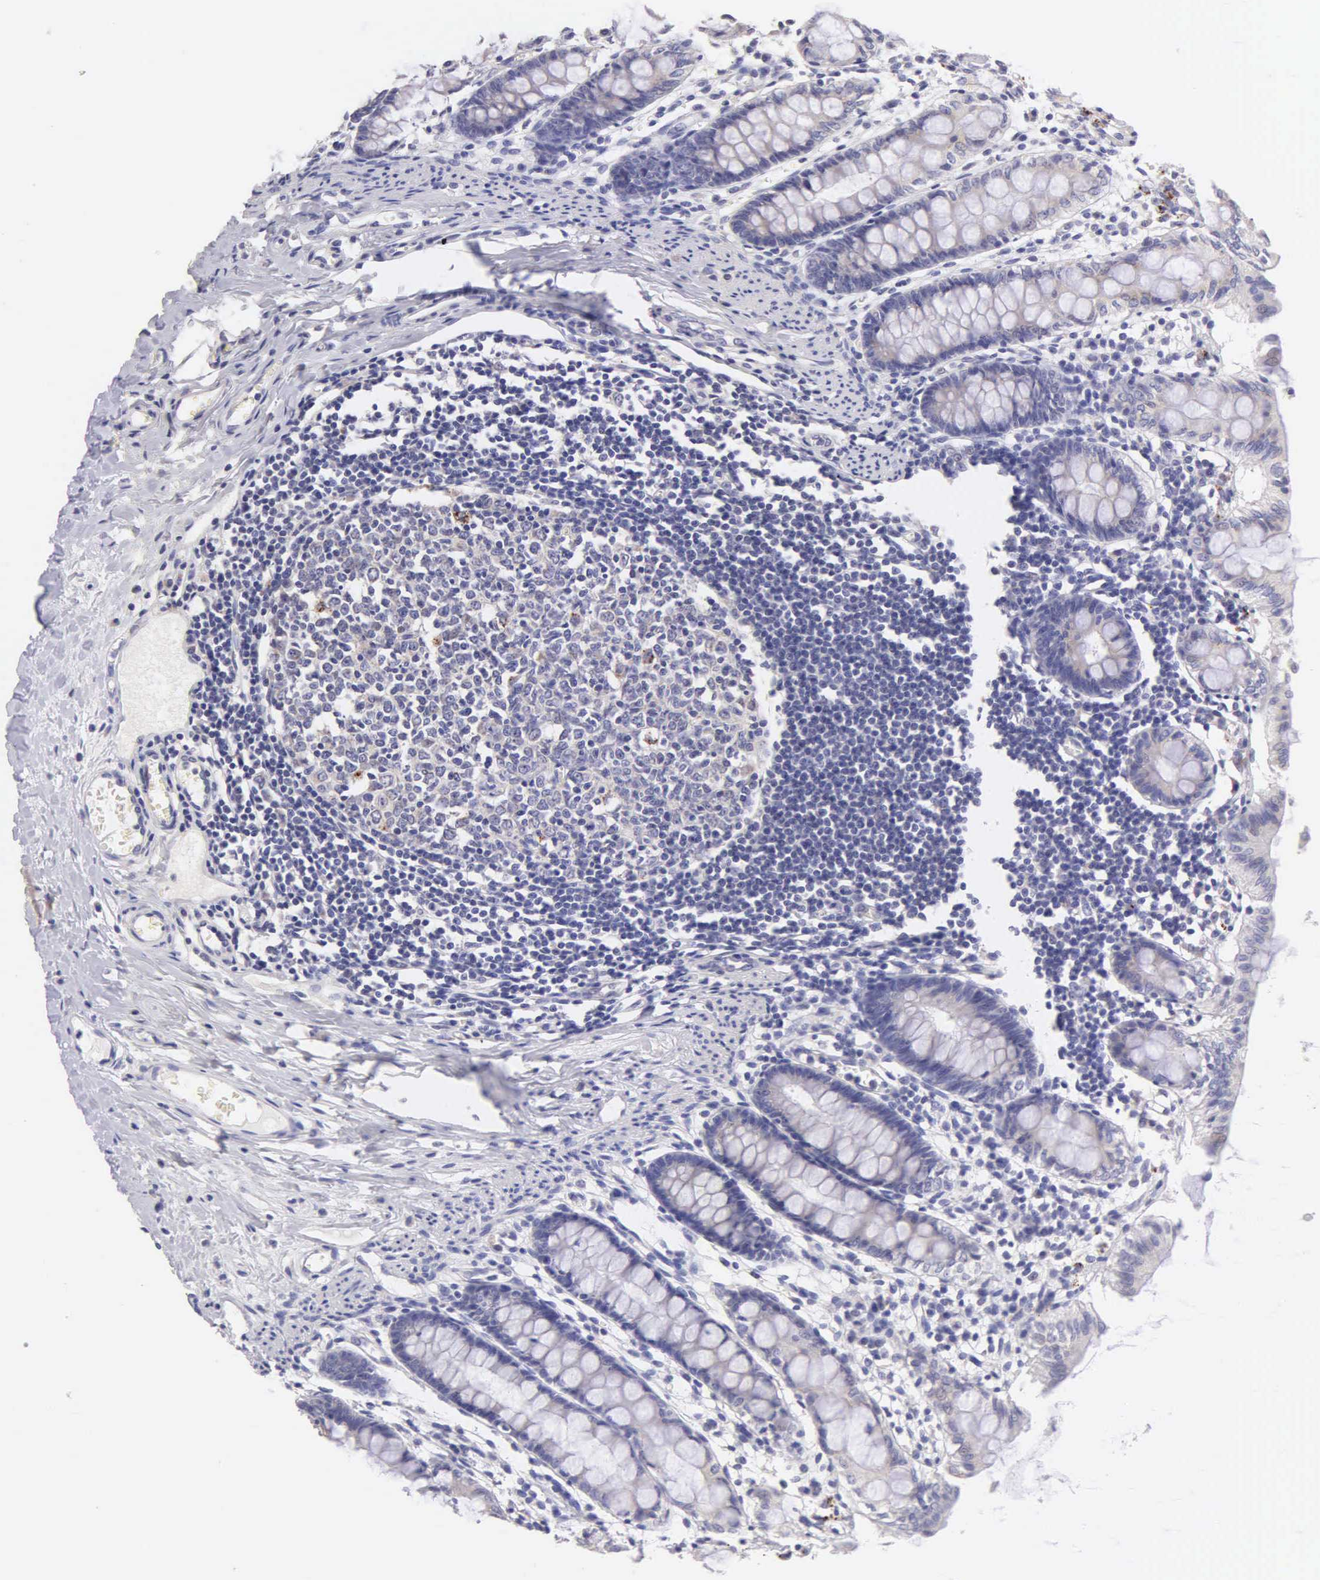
{"staining": {"intensity": "negative", "quantity": "none", "location": "none"}, "tissue": "colon", "cell_type": "Endothelial cells", "image_type": "normal", "snomed": [{"axis": "morphology", "description": "Normal tissue, NOS"}, {"axis": "topography", "description": "Colon"}], "caption": "Immunohistochemistry histopathology image of normal colon: colon stained with DAB demonstrates no significant protein staining in endothelial cells.", "gene": "ESR1", "patient": {"sex": "male", "age": 1}}